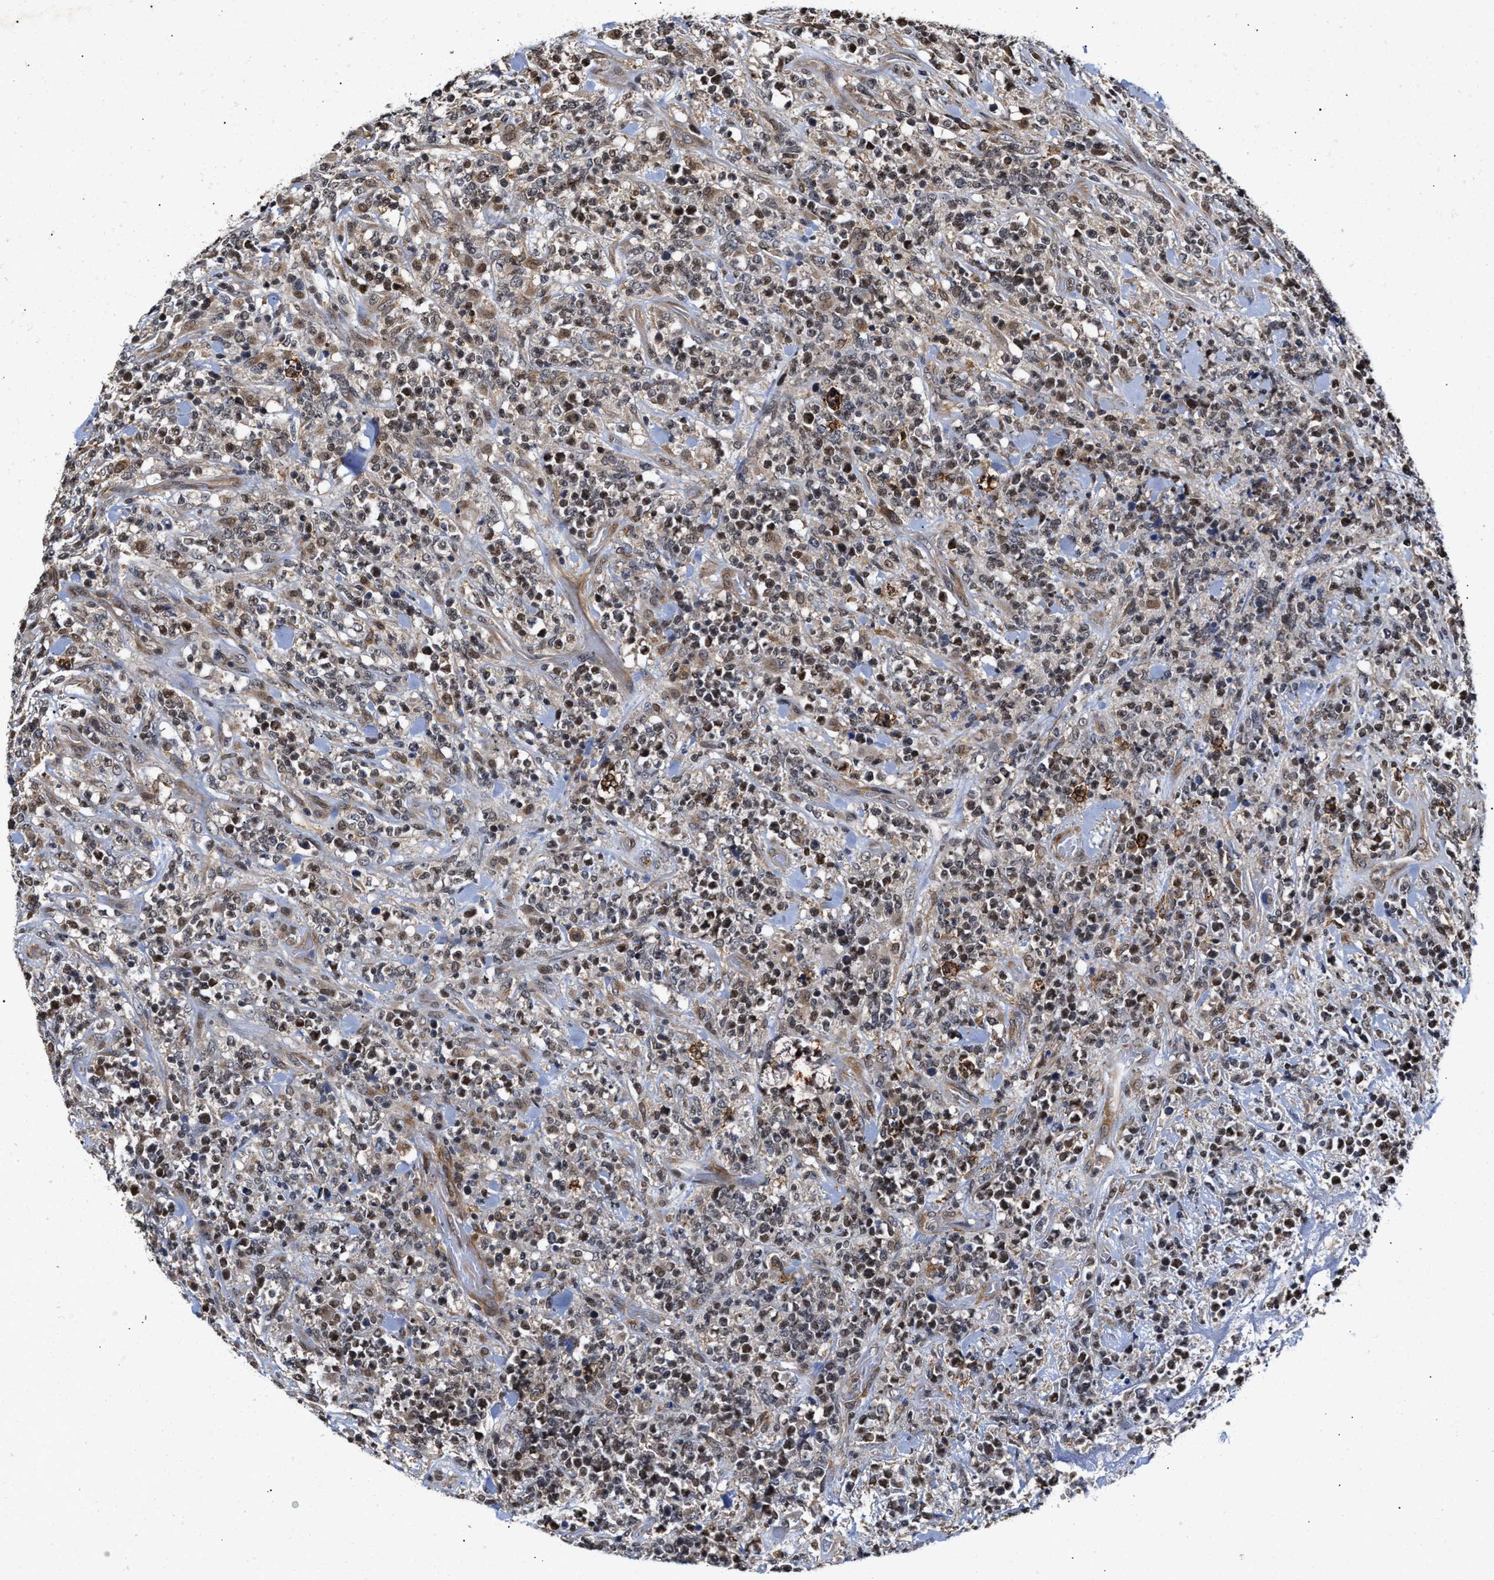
{"staining": {"intensity": "weak", "quantity": "25%-75%", "location": "cytoplasmic/membranous"}, "tissue": "lymphoma", "cell_type": "Tumor cells", "image_type": "cancer", "snomed": [{"axis": "morphology", "description": "Malignant lymphoma, non-Hodgkin's type, High grade"}, {"axis": "topography", "description": "Soft tissue"}], "caption": "Immunohistochemistry micrograph of neoplastic tissue: human high-grade malignant lymphoma, non-Hodgkin's type stained using immunohistochemistry (IHC) exhibits low levels of weak protein expression localized specifically in the cytoplasmic/membranous of tumor cells, appearing as a cytoplasmic/membranous brown color.", "gene": "CLIP2", "patient": {"sex": "male", "age": 18}}